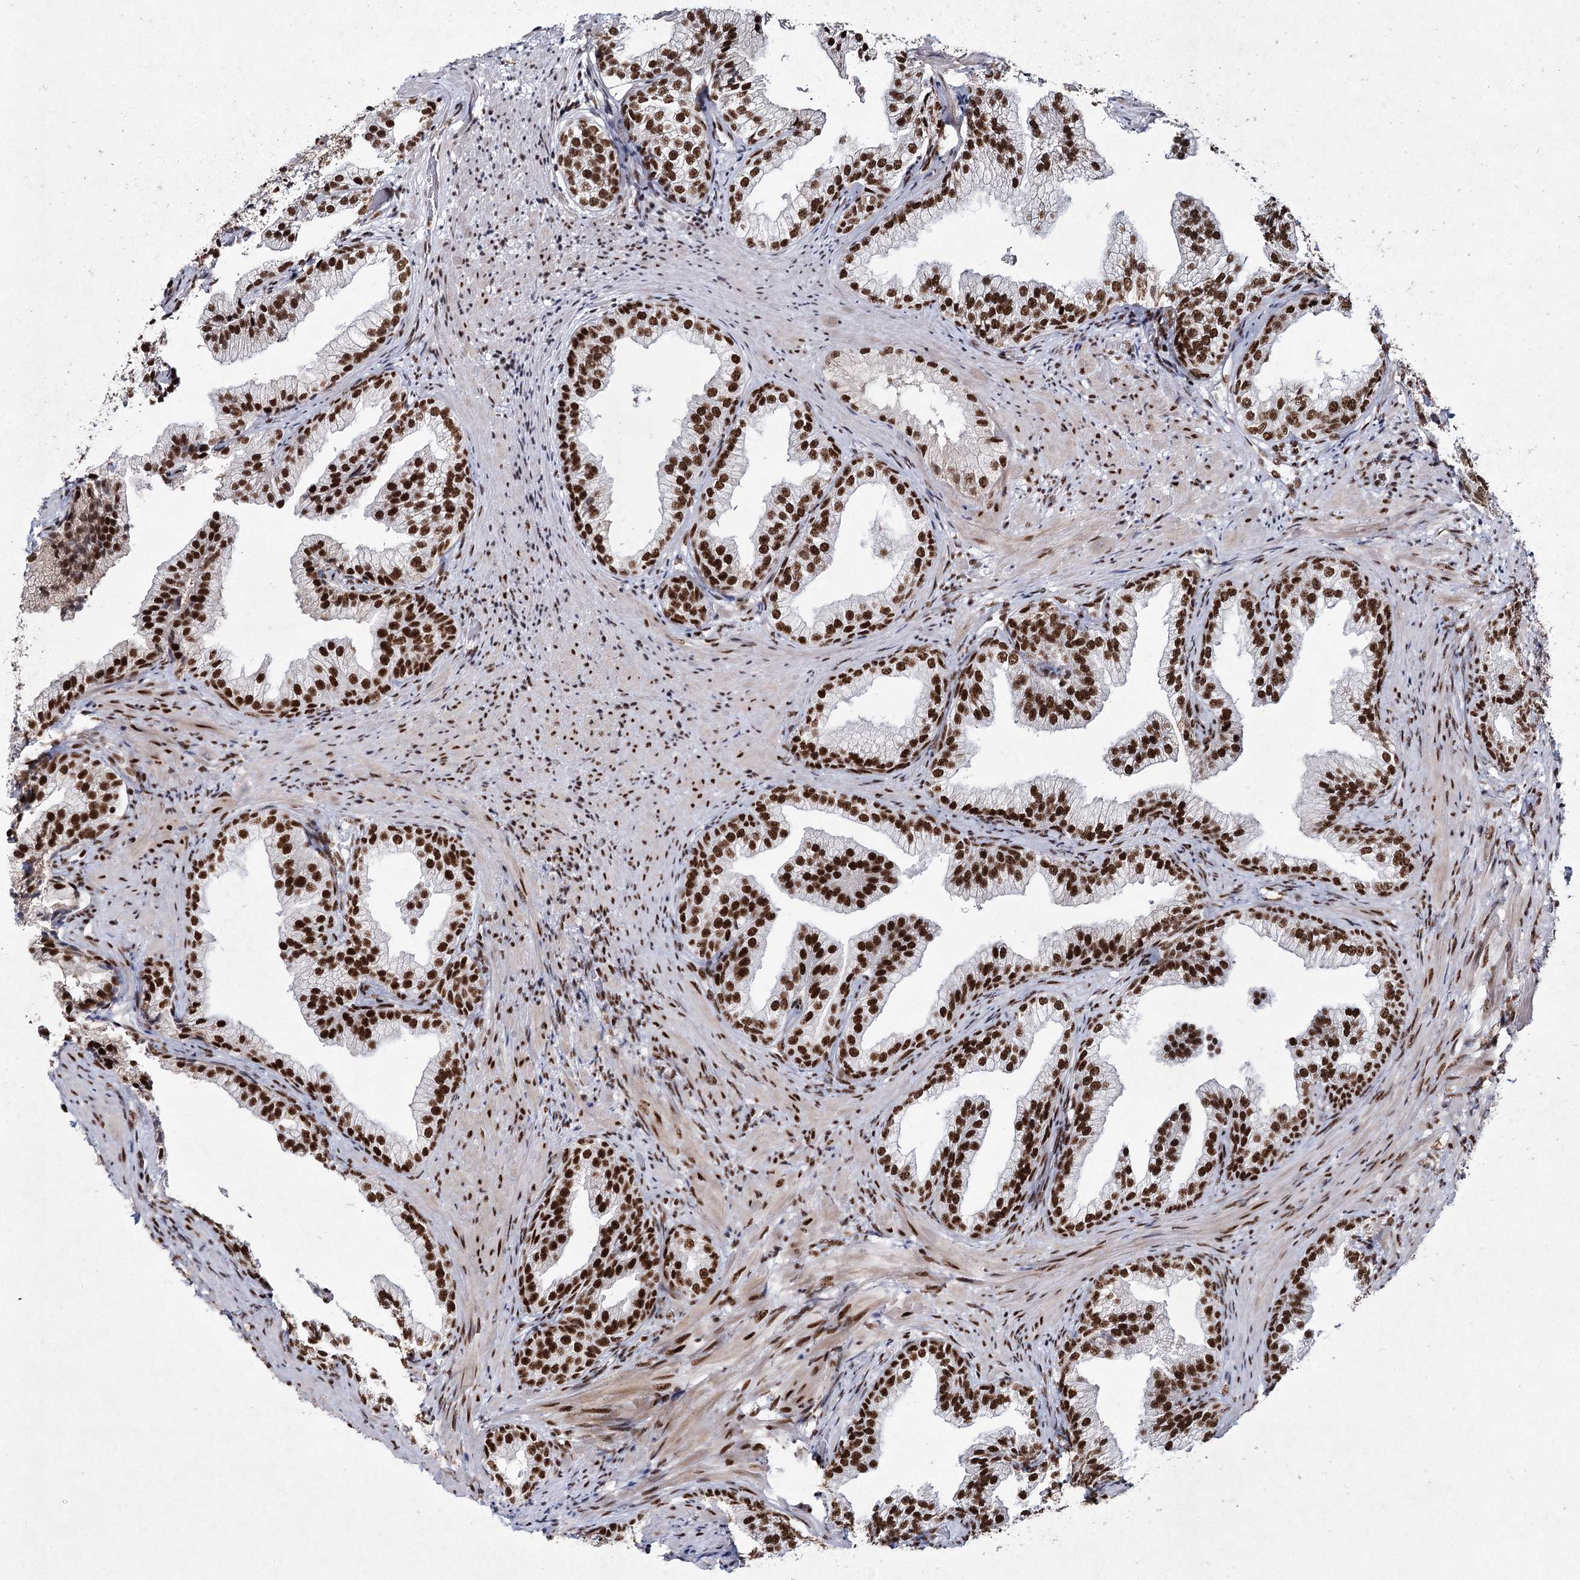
{"staining": {"intensity": "strong", "quantity": ">75%", "location": "nuclear"}, "tissue": "prostate", "cell_type": "Glandular cells", "image_type": "normal", "snomed": [{"axis": "morphology", "description": "Normal tissue, NOS"}, {"axis": "topography", "description": "Prostate"}], "caption": "Immunohistochemical staining of normal human prostate demonstrates >75% levels of strong nuclear protein positivity in approximately >75% of glandular cells. (IHC, brightfield microscopy, high magnification).", "gene": "SCAF8", "patient": {"sex": "male", "age": 76}}